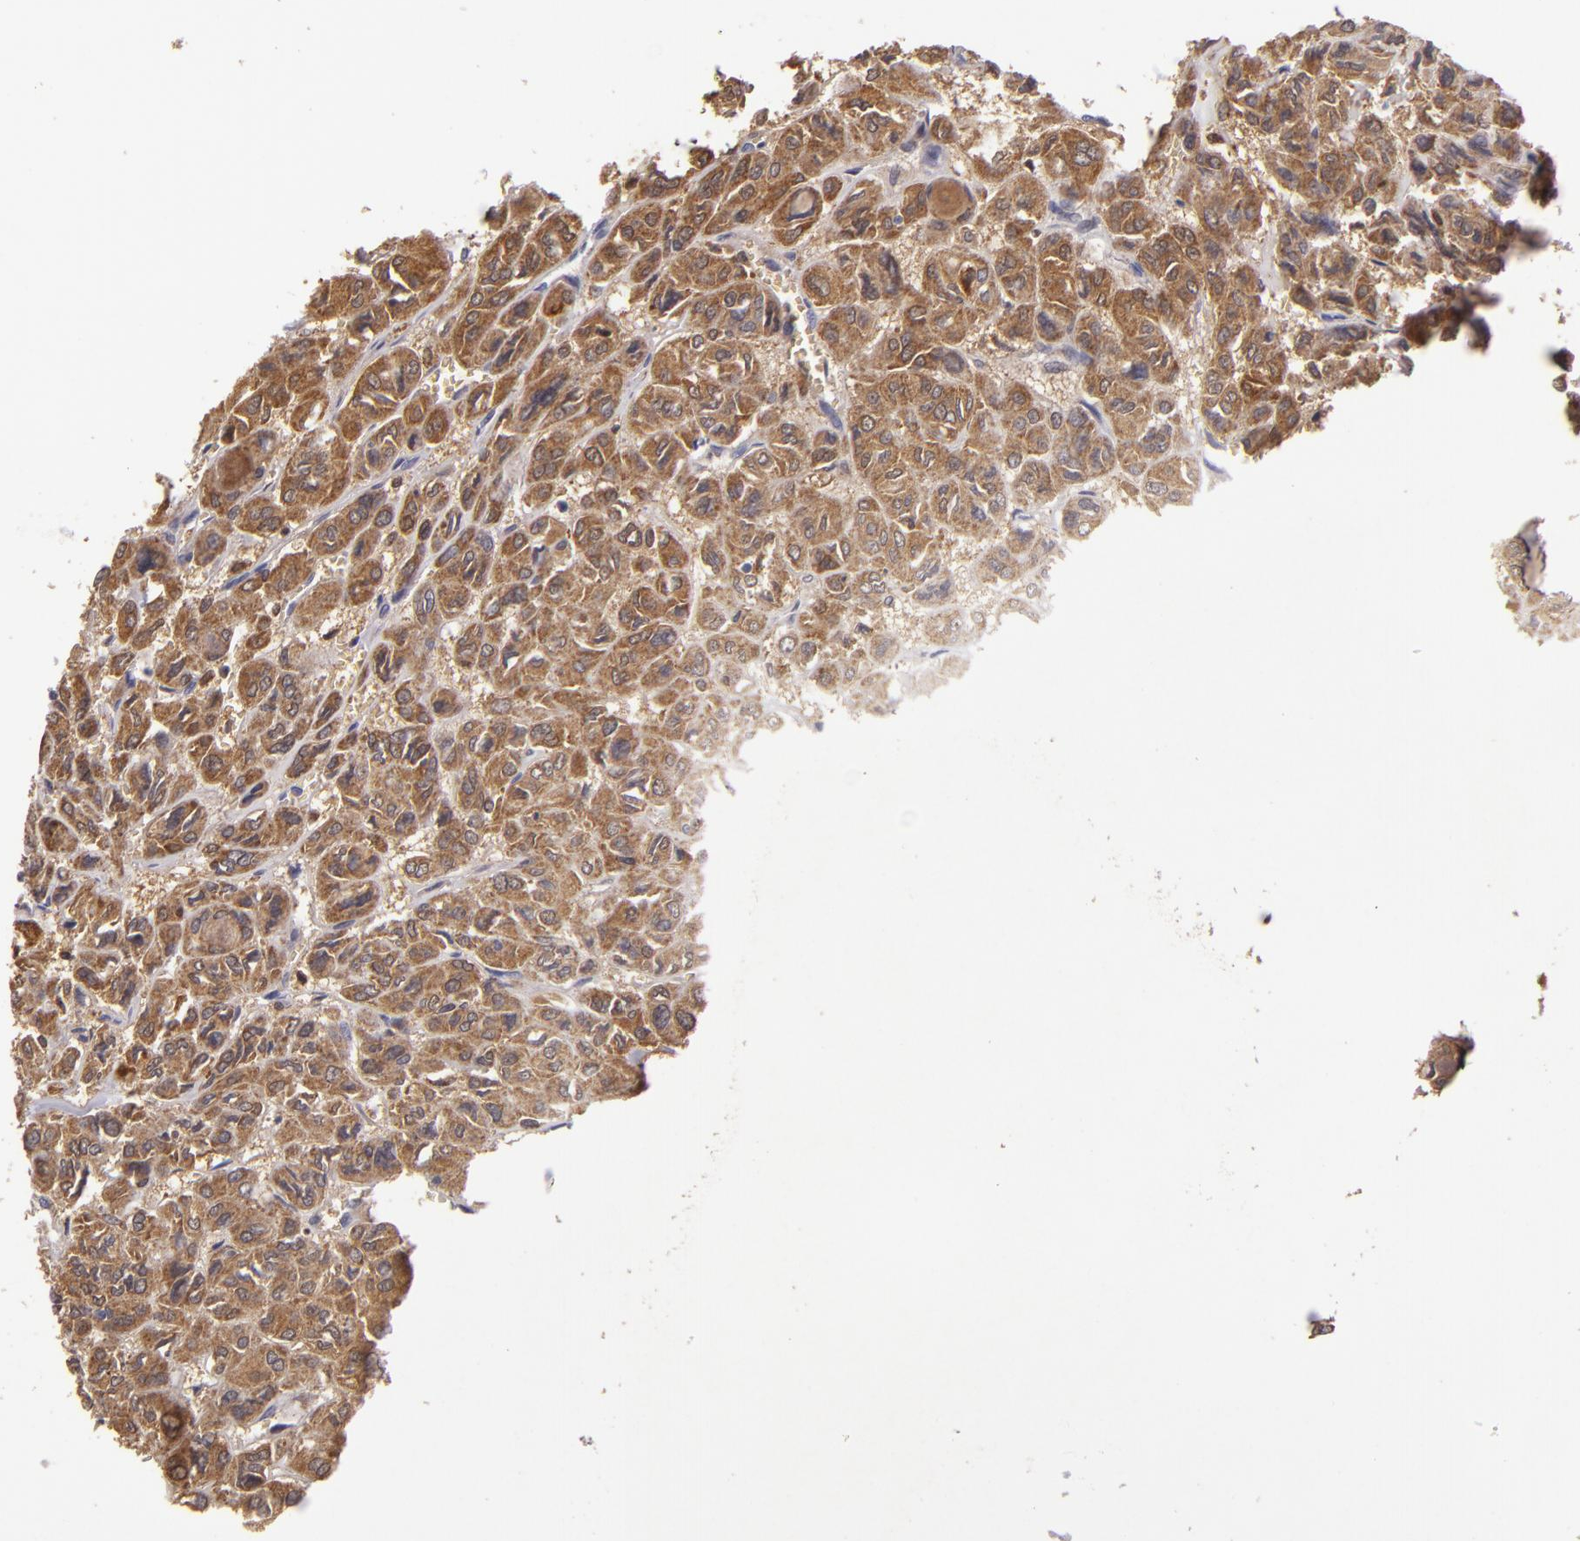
{"staining": {"intensity": "moderate", "quantity": ">75%", "location": "cytoplasmic/membranous"}, "tissue": "thyroid cancer", "cell_type": "Tumor cells", "image_type": "cancer", "snomed": [{"axis": "morphology", "description": "Follicular adenoma carcinoma, NOS"}, {"axis": "topography", "description": "Thyroid gland"}], "caption": "Thyroid cancer (follicular adenoma carcinoma) was stained to show a protein in brown. There is medium levels of moderate cytoplasmic/membranous positivity in about >75% of tumor cells. (IHC, brightfield microscopy, high magnification).", "gene": "FHIT", "patient": {"sex": "female", "age": 71}}